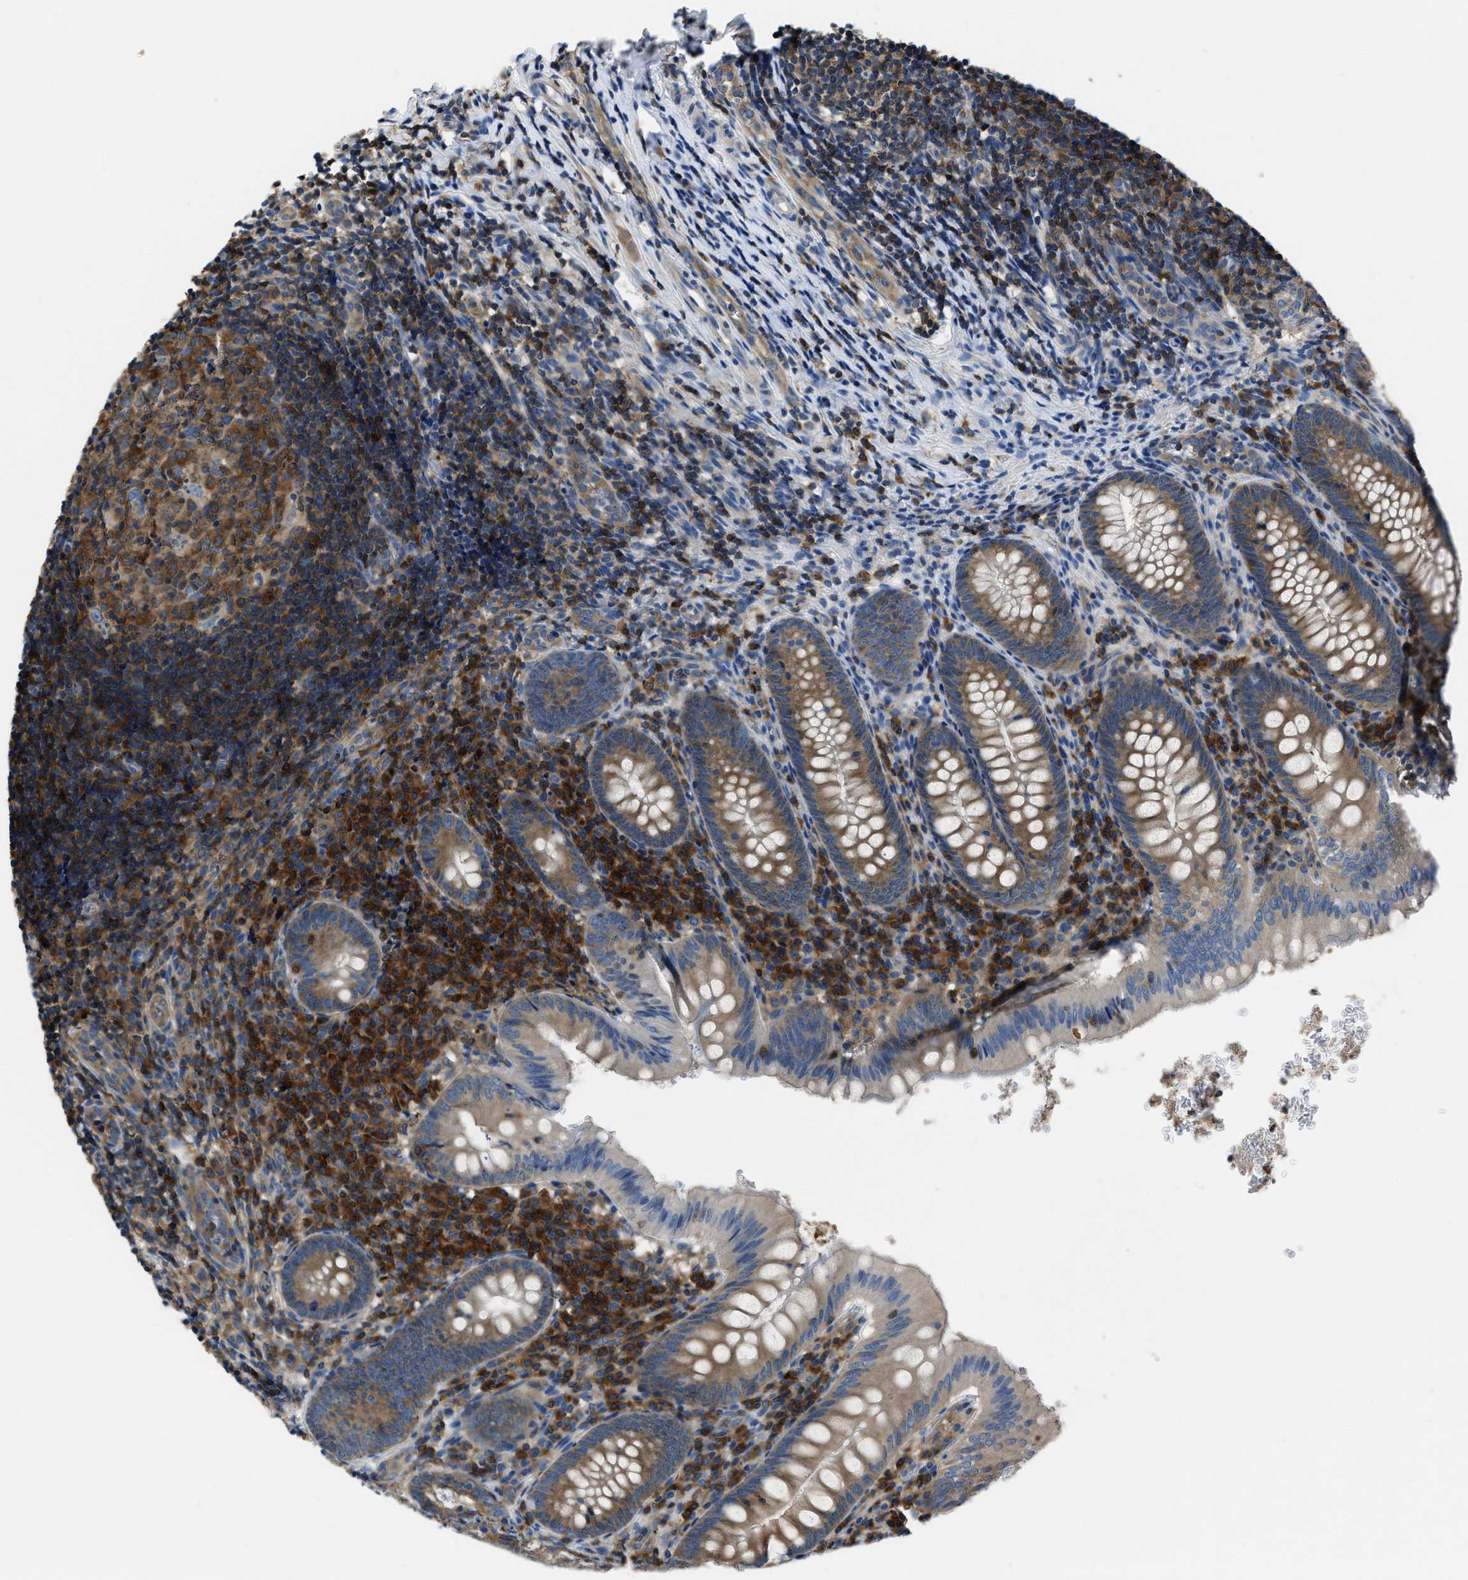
{"staining": {"intensity": "moderate", "quantity": ">75%", "location": "cytoplasmic/membranous"}, "tissue": "appendix", "cell_type": "Glandular cells", "image_type": "normal", "snomed": [{"axis": "morphology", "description": "Normal tissue, NOS"}, {"axis": "topography", "description": "Appendix"}], "caption": "Brown immunohistochemical staining in benign human appendix demonstrates moderate cytoplasmic/membranous expression in approximately >75% of glandular cells.", "gene": "YARS1", "patient": {"sex": "male", "age": 8}}